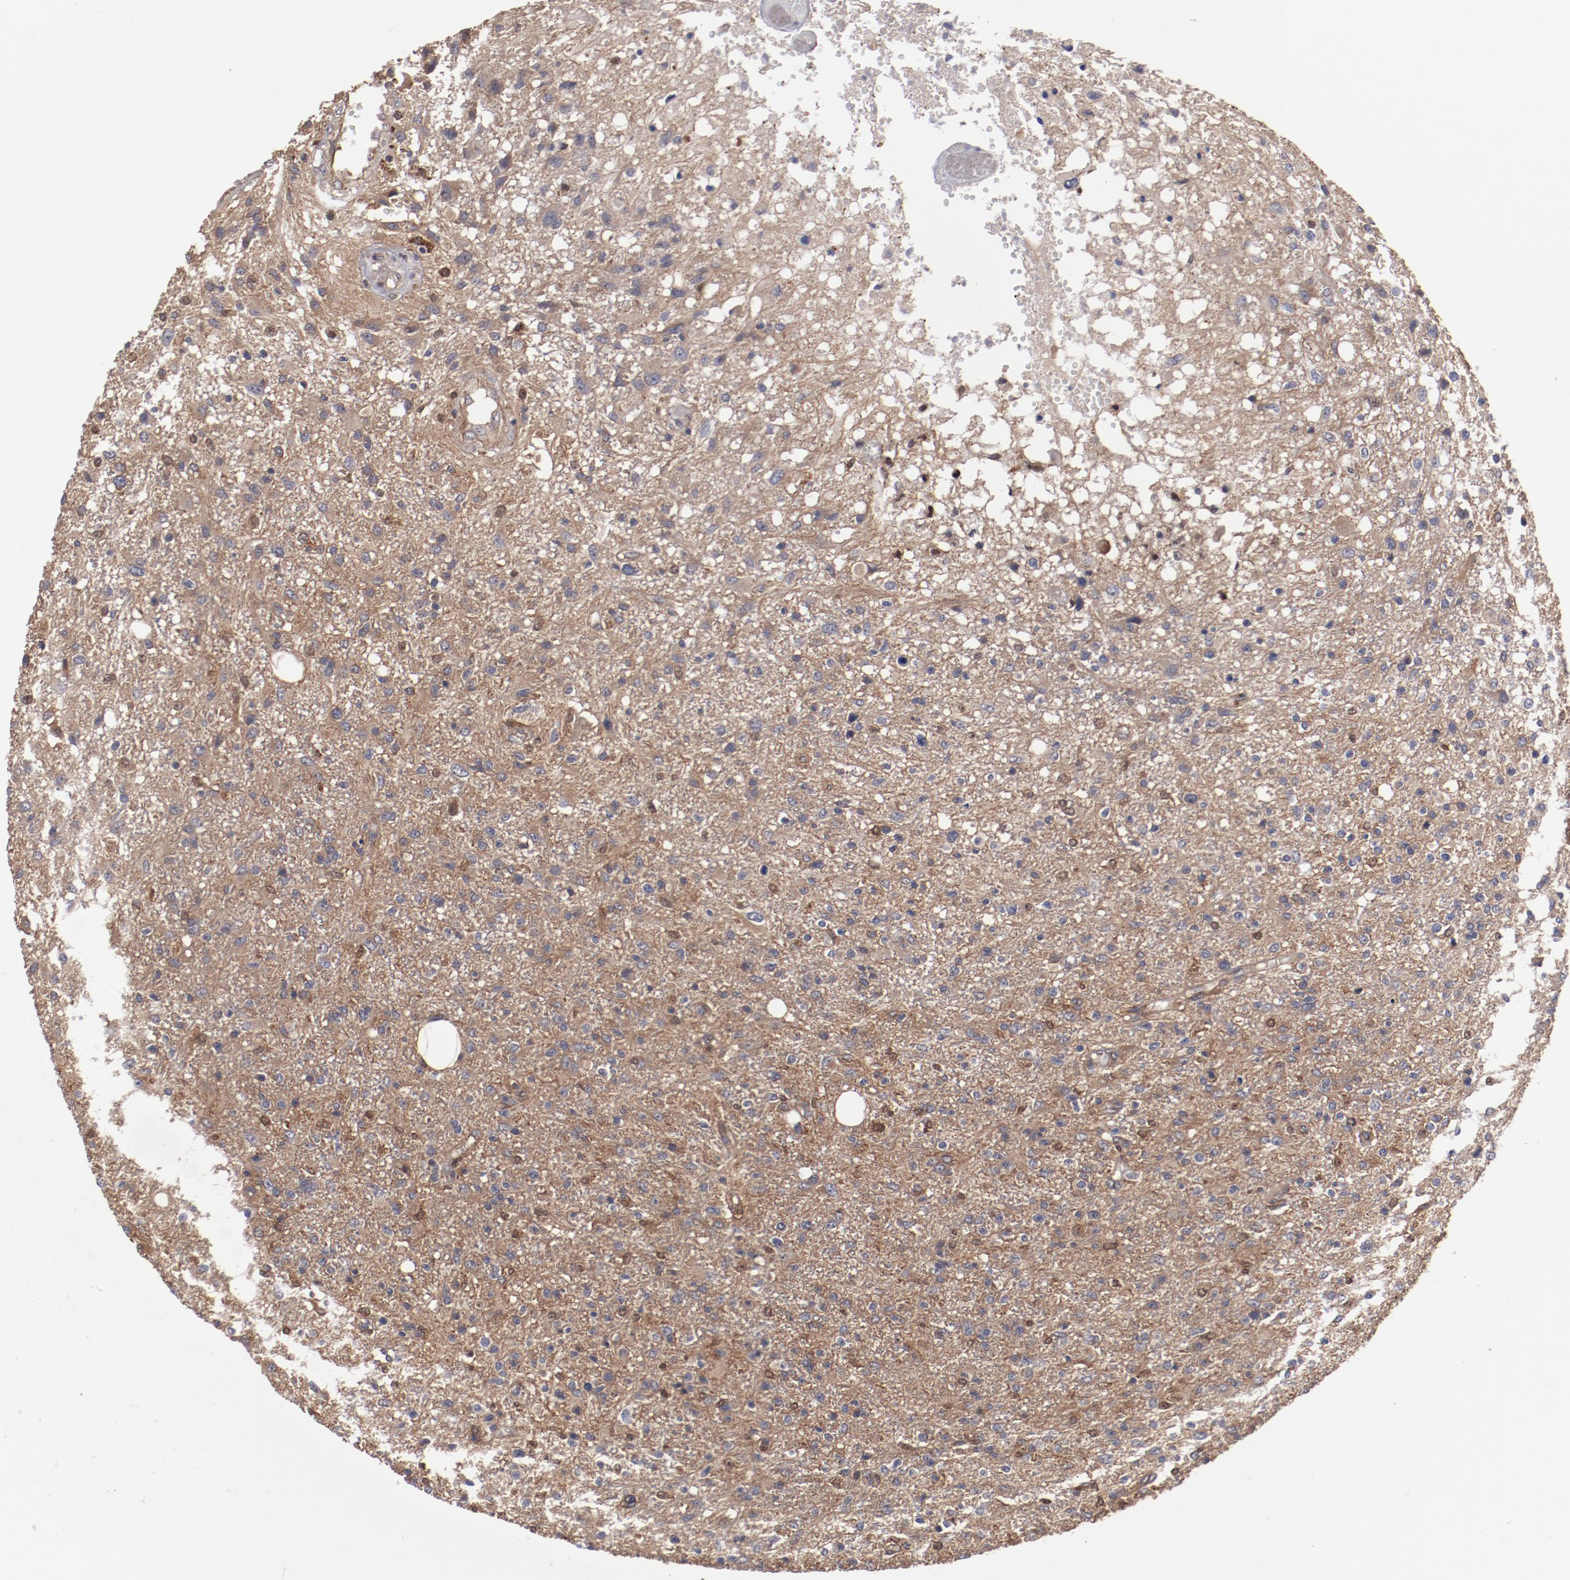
{"staining": {"intensity": "moderate", "quantity": "<25%", "location": "cytoplasmic/membranous"}, "tissue": "glioma", "cell_type": "Tumor cells", "image_type": "cancer", "snomed": [{"axis": "morphology", "description": "Glioma, malignant, High grade"}, {"axis": "topography", "description": "Cerebral cortex"}], "caption": "An immunohistochemistry image of tumor tissue is shown. Protein staining in brown shows moderate cytoplasmic/membranous positivity in malignant glioma (high-grade) within tumor cells. The protein is stained brown, and the nuclei are stained in blue (DAB IHC with brightfield microscopy, high magnification).", "gene": "DNAAF2", "patient": {"sex": "male", "age": 76}}